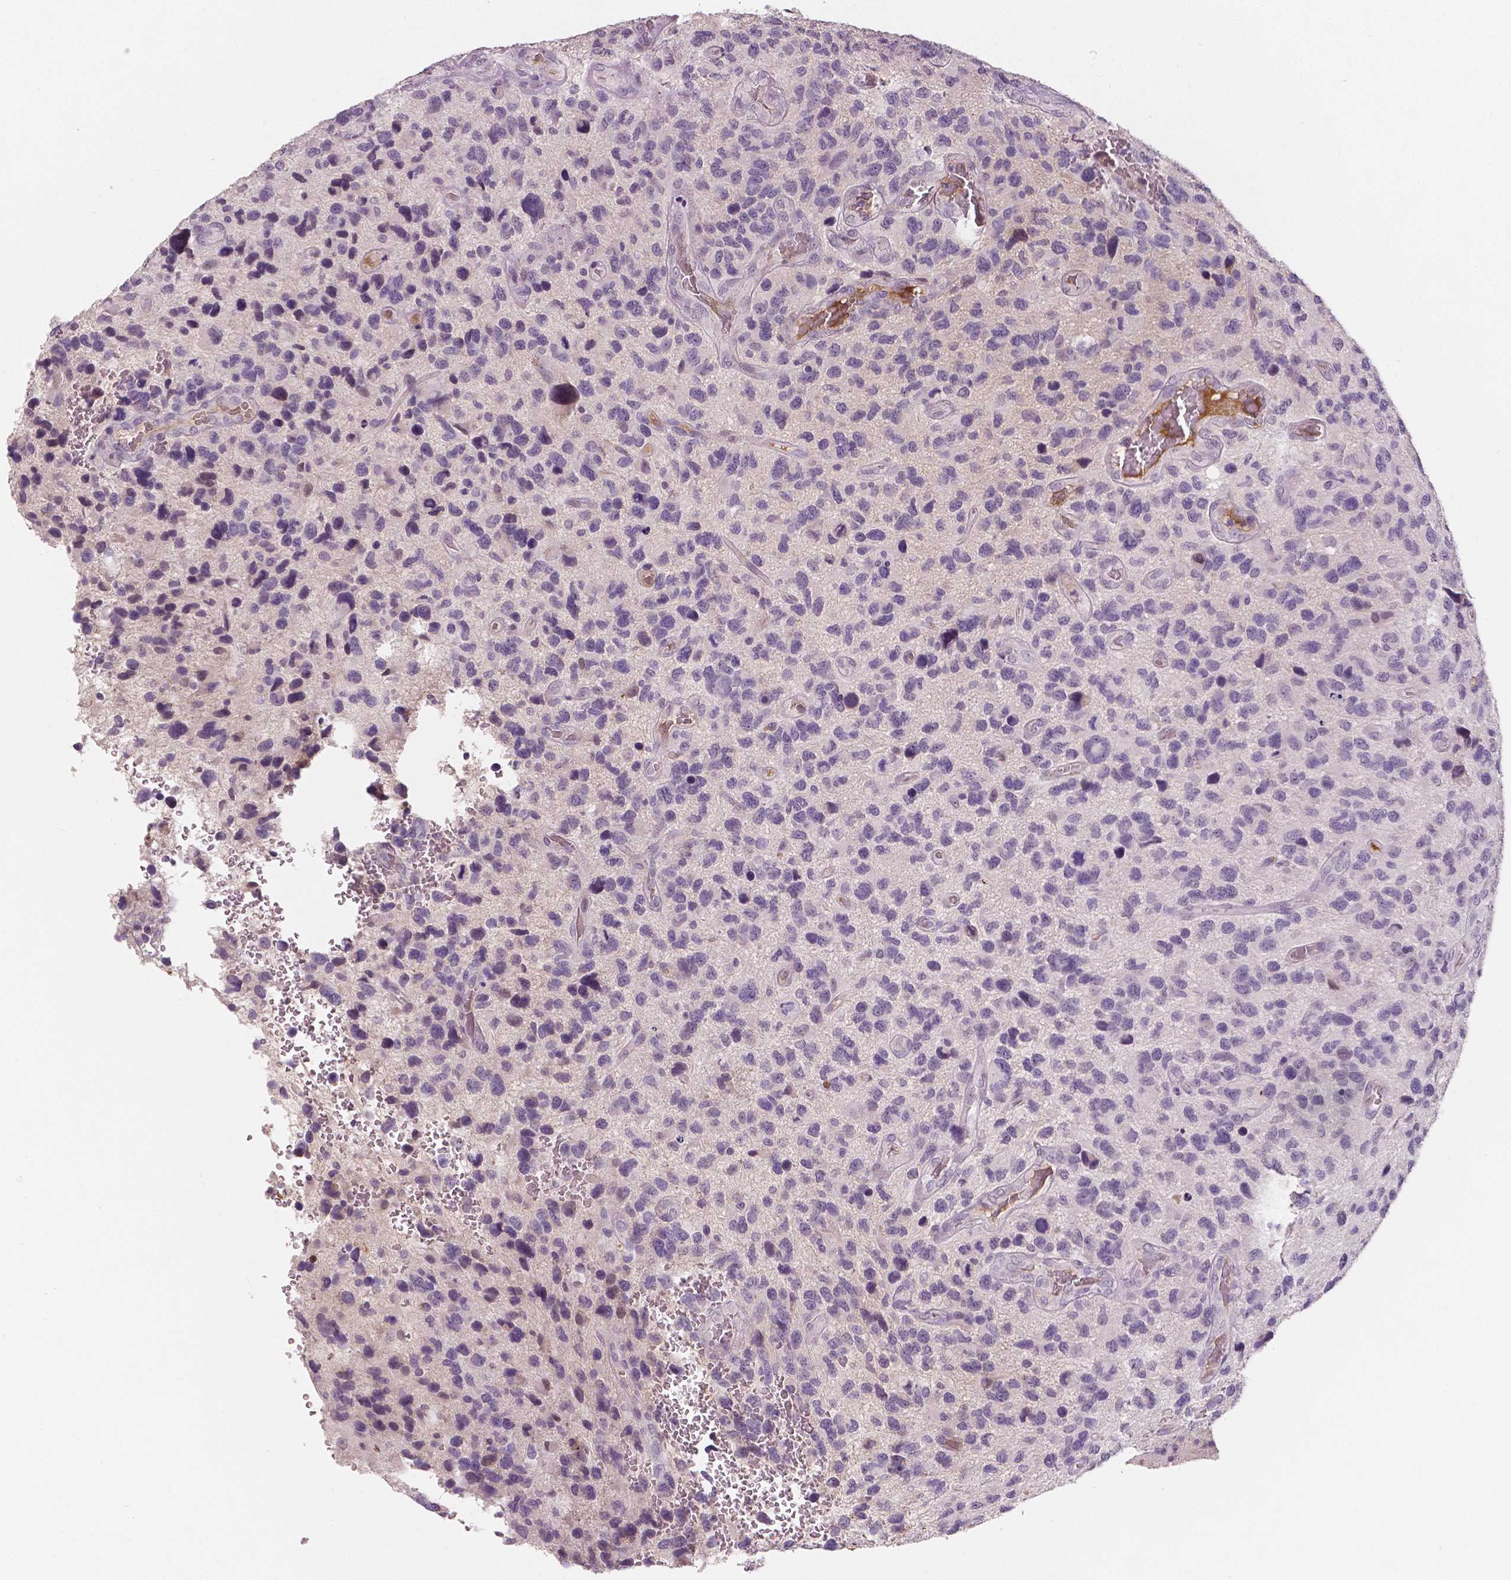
{"staining": {"intensity": "negative", "quantity": "none", "location": "none"}, "tissue": "glioma", "cell_type": "Tumor cells", "image_type": "cancer", "snomed": [{"axis": "morphology", "description": "Glioma, malignant, NOS"}, {"axis": "morphology", "description": "Glioma, malignant, High grade"}, {"axis": "topography", "description": "Brain"}], "caption": "Immunohistochemistry (IHC) micrograph of glioma stained for a protein (brown), which shows no staining in tumor cells.", "gene": "APOA4", "patient": {"sex": "female", "age": 71}}